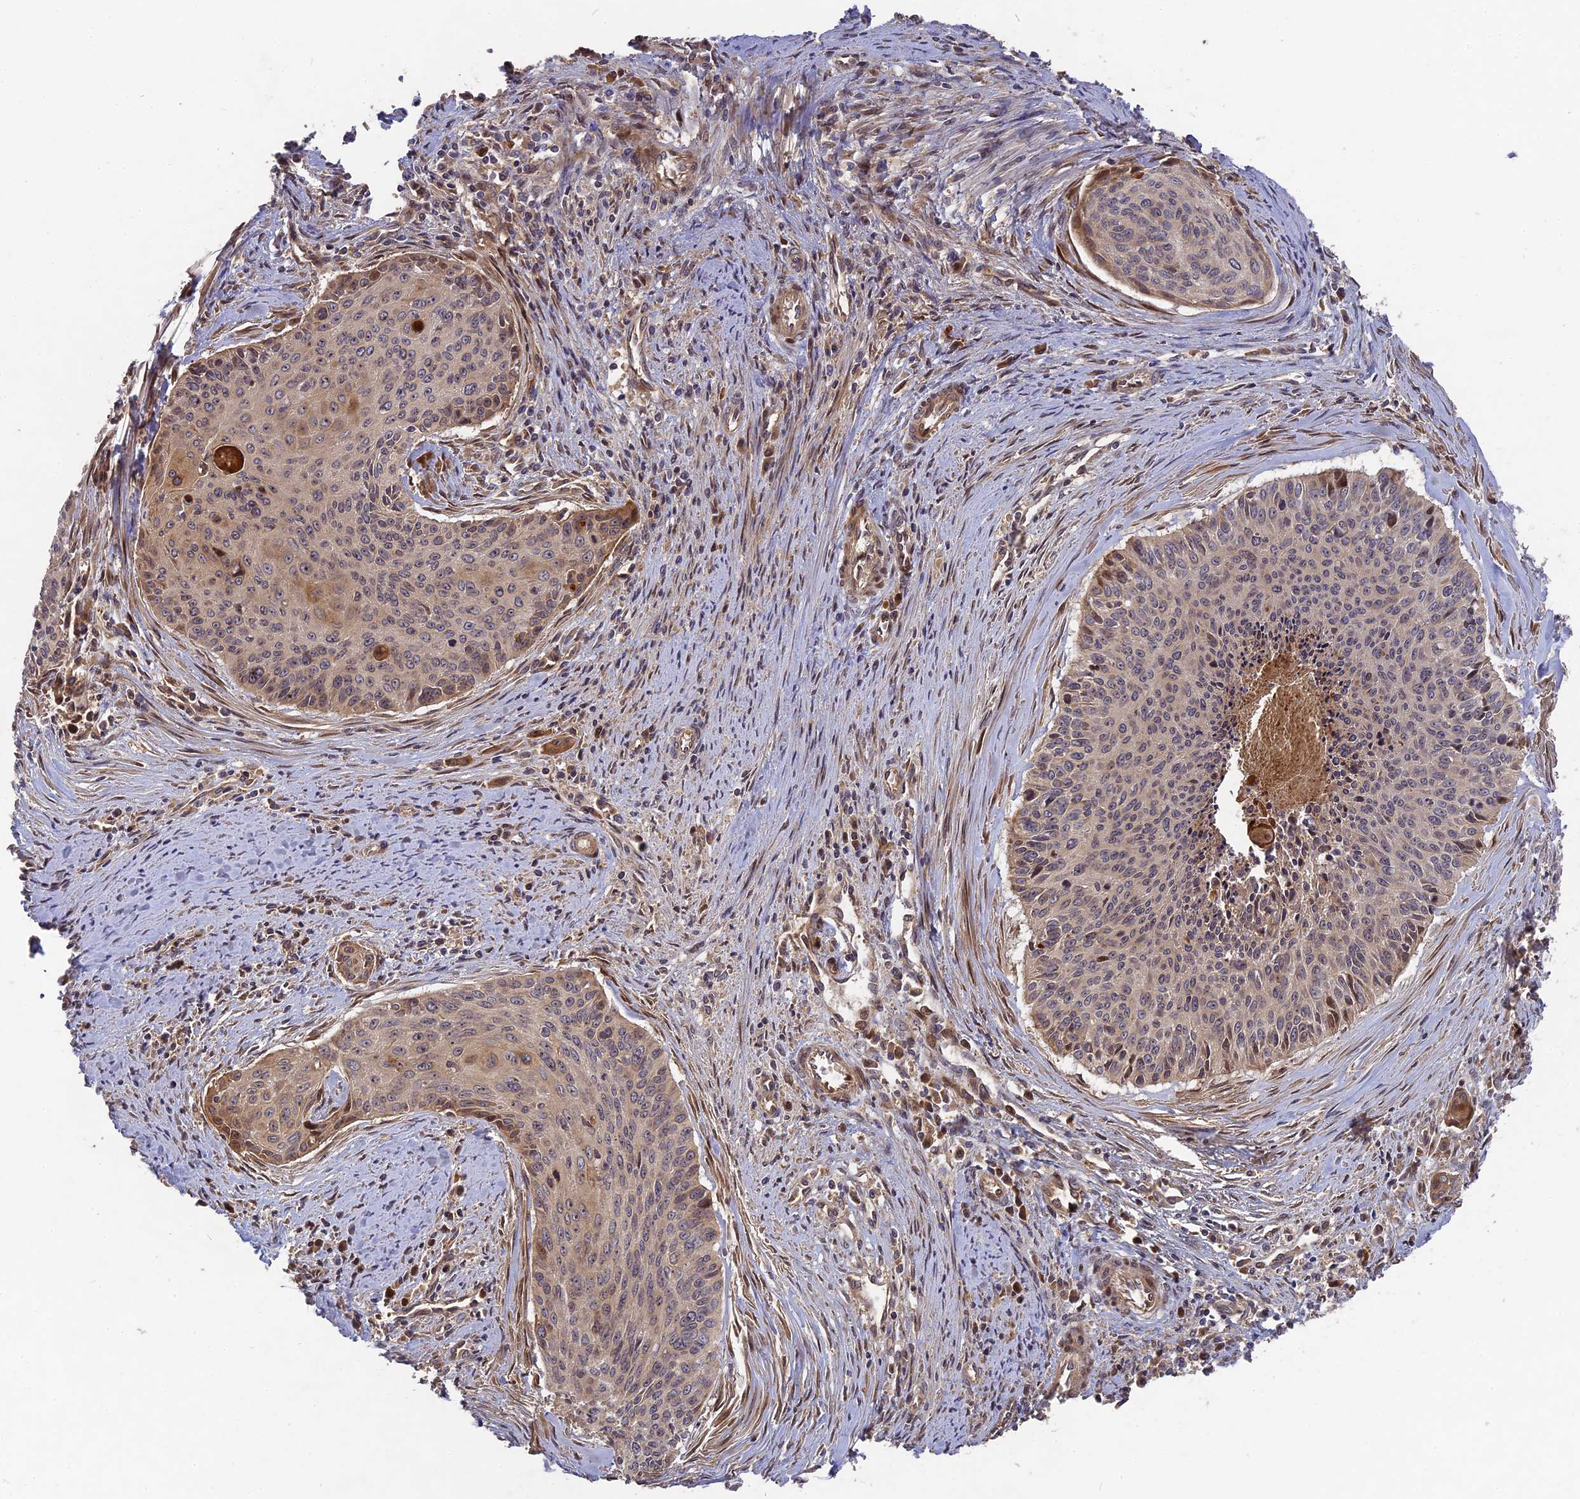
{"staining": {"intensity": "weak", "quantity": "25%-75%", "location": "cytoplasmic/membranous"}, "tissue": "cervical cancer", "cell_type": "Tumor cells", "image_type": "cancer", "snomed": [{"axis": "morphology", "description": "Squamous cell carcinoma, NOS"}, {"axis": "topography", "description": "Cervix"}], "caption": "Squamous cell carcinoma (cervical) stained with a protein marker displays weak staining in tumor cells.", "gene": "TMUB2", "patient": {"sex": "female", "age": 55}}